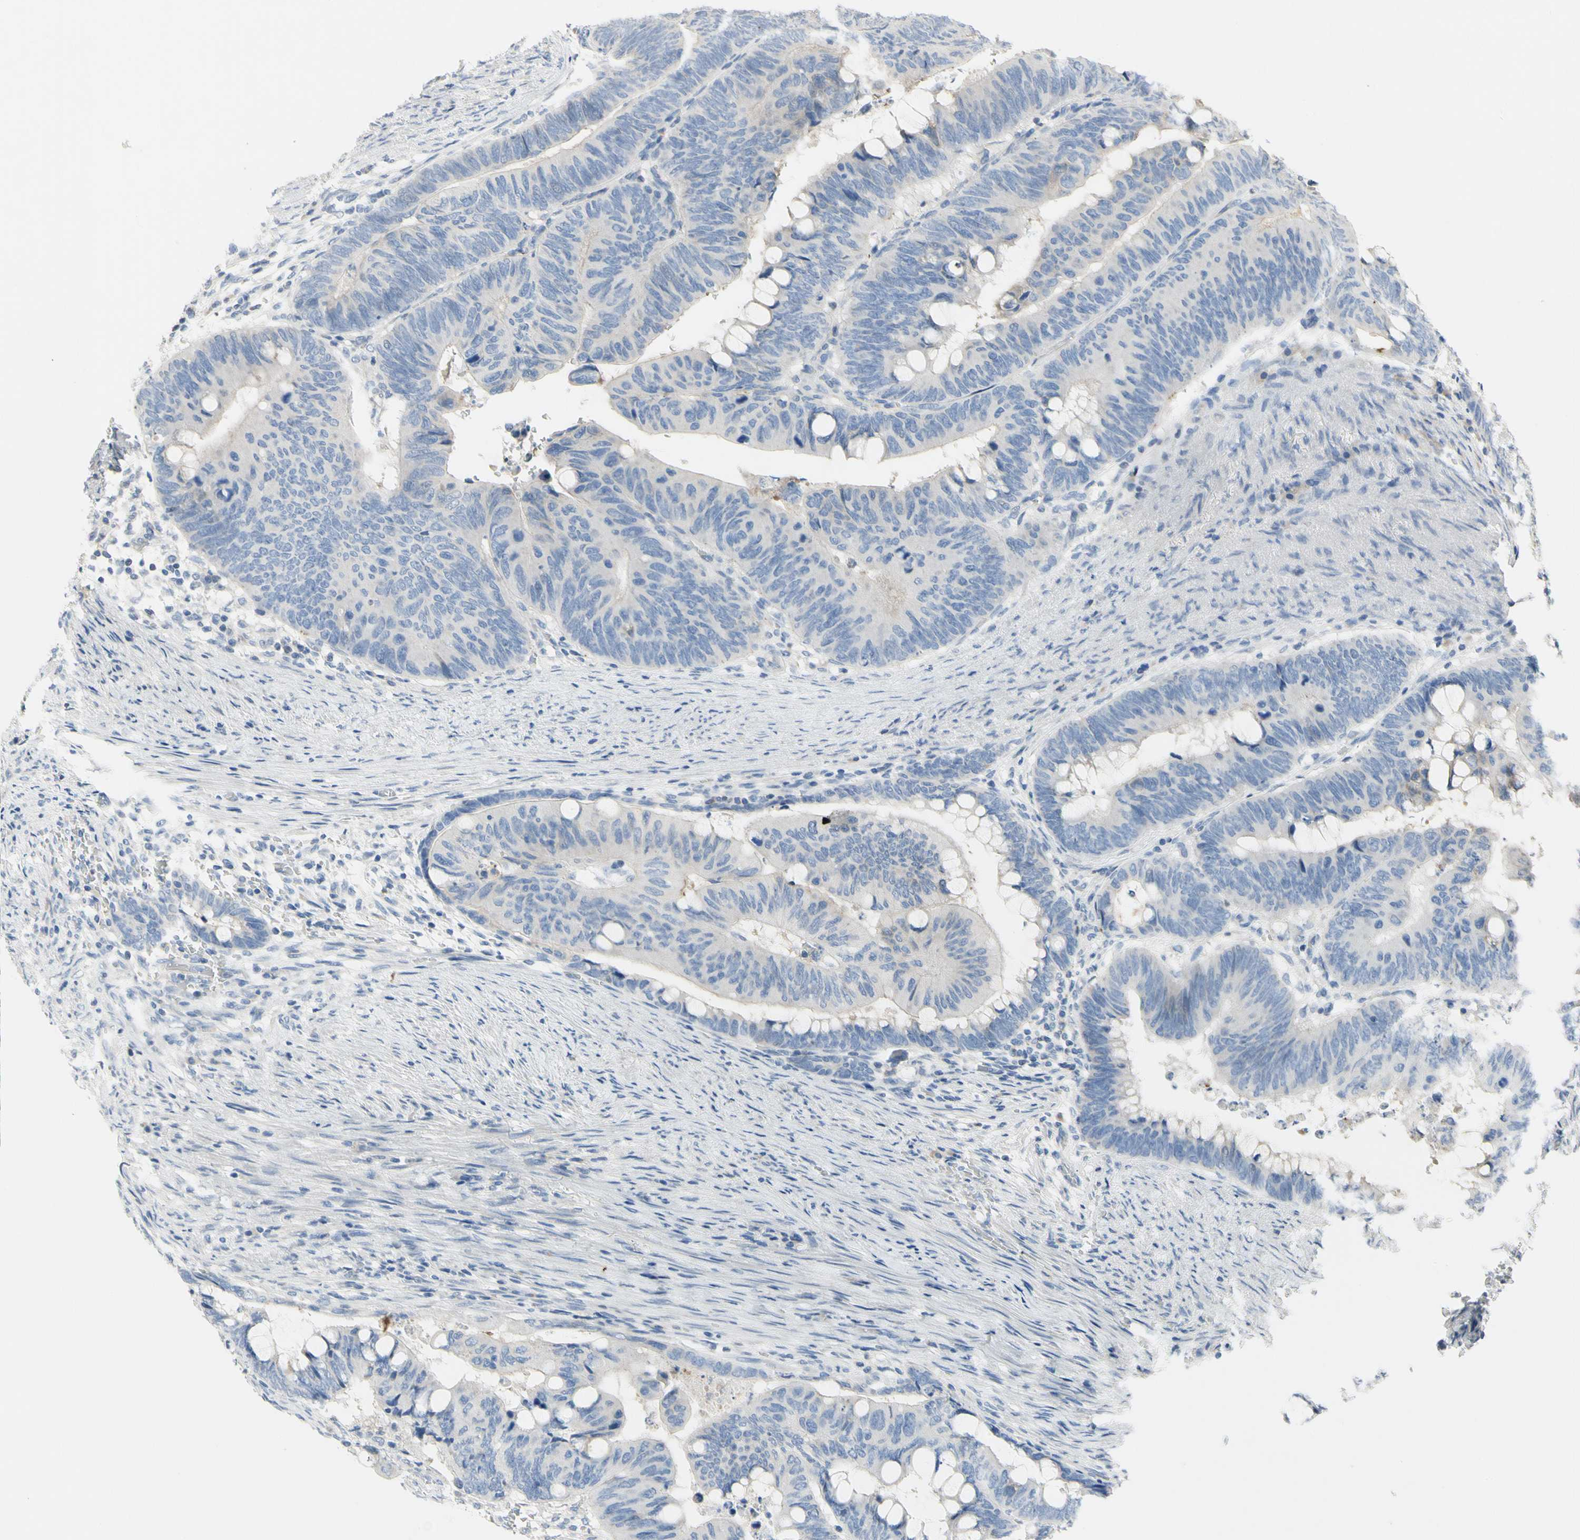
{"staining": {"intensity": "weak", "quantity": "25%-75%", "location": "cytoplasmic/membranous"}, "tissue": "colorectal cancer", "cell_type": "Tumor cells", "image_type": "cancer", "snomed": [{"axis": "morphology", "description": "Normal tissue, NOS"}, {"axis": "morphology", "description": "Adenocarcinoma, NOS"}, {"axis": "topography", "description": "Rectum"}, {"axis": "topography", "description": "Peripheral nerve tissue"}], "caption": "This is a micrograph of IHC staining of colorectal cancer (adenocarcinoma), which shows weak positivity in the cytoplasmic/membranous of tumor cells.", "gene": "MUC1", "patient": {"sex": "male", "age": 92}}